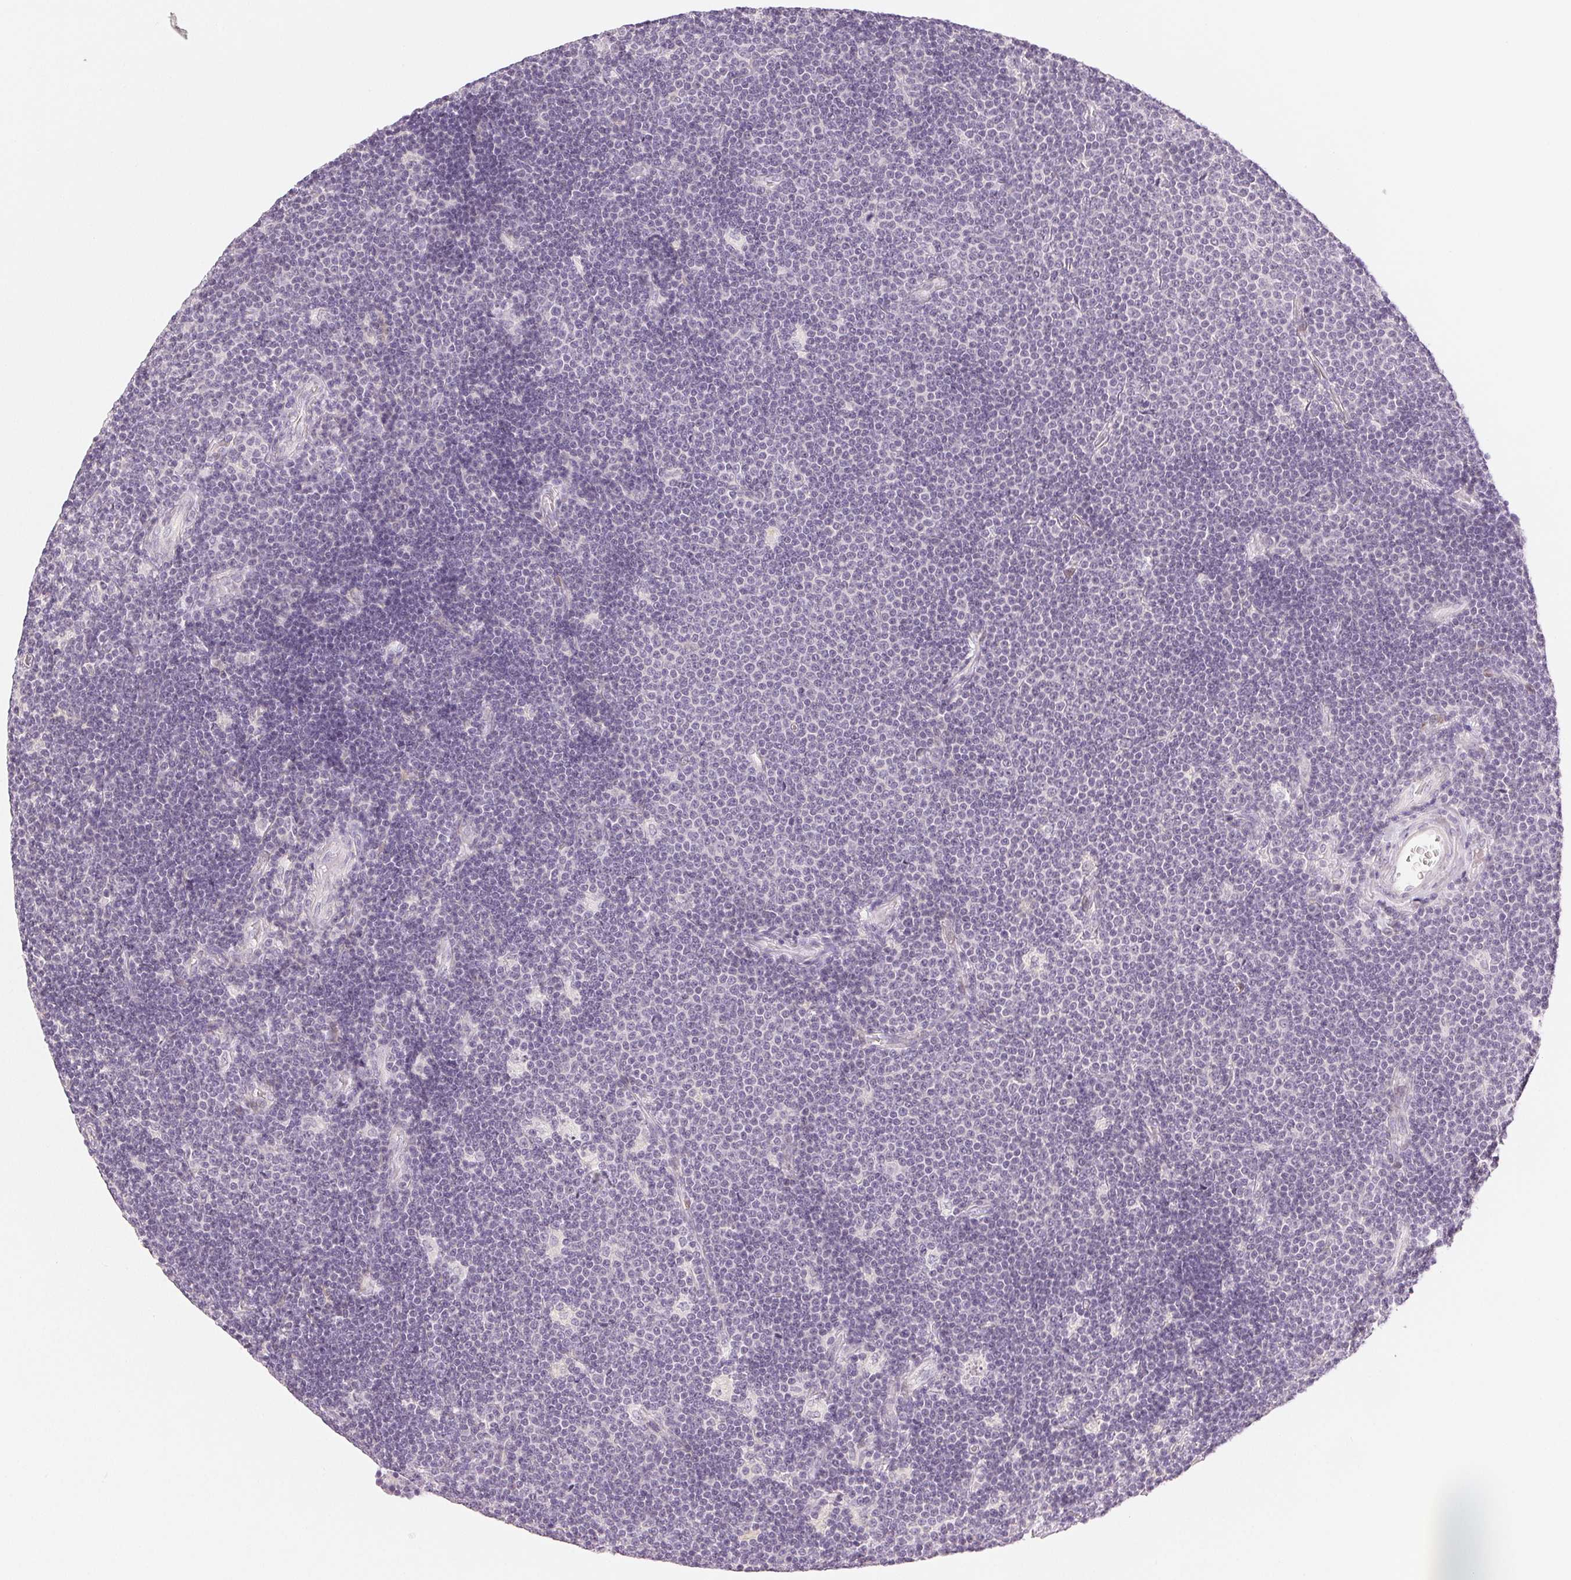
{"staining": {"intensity": "negative", "quantity": "none", "location": "none"}, "tissue": "lymphoma", "cell_type": "Tumor cells", "image_type": "cancer", "snomed": [{"axis": "morphology", "description": "Malignant lymphoma, non-Hodgkin's type, Low grade"}, {"axis": "topography", "description": "Brain"}], "caption": "Human lymphoma stained for a protein using IHC displays no expression in tumor cells.", "gene": "MAP1LC3A", "patient": {"sex": "female", "age": 66}}